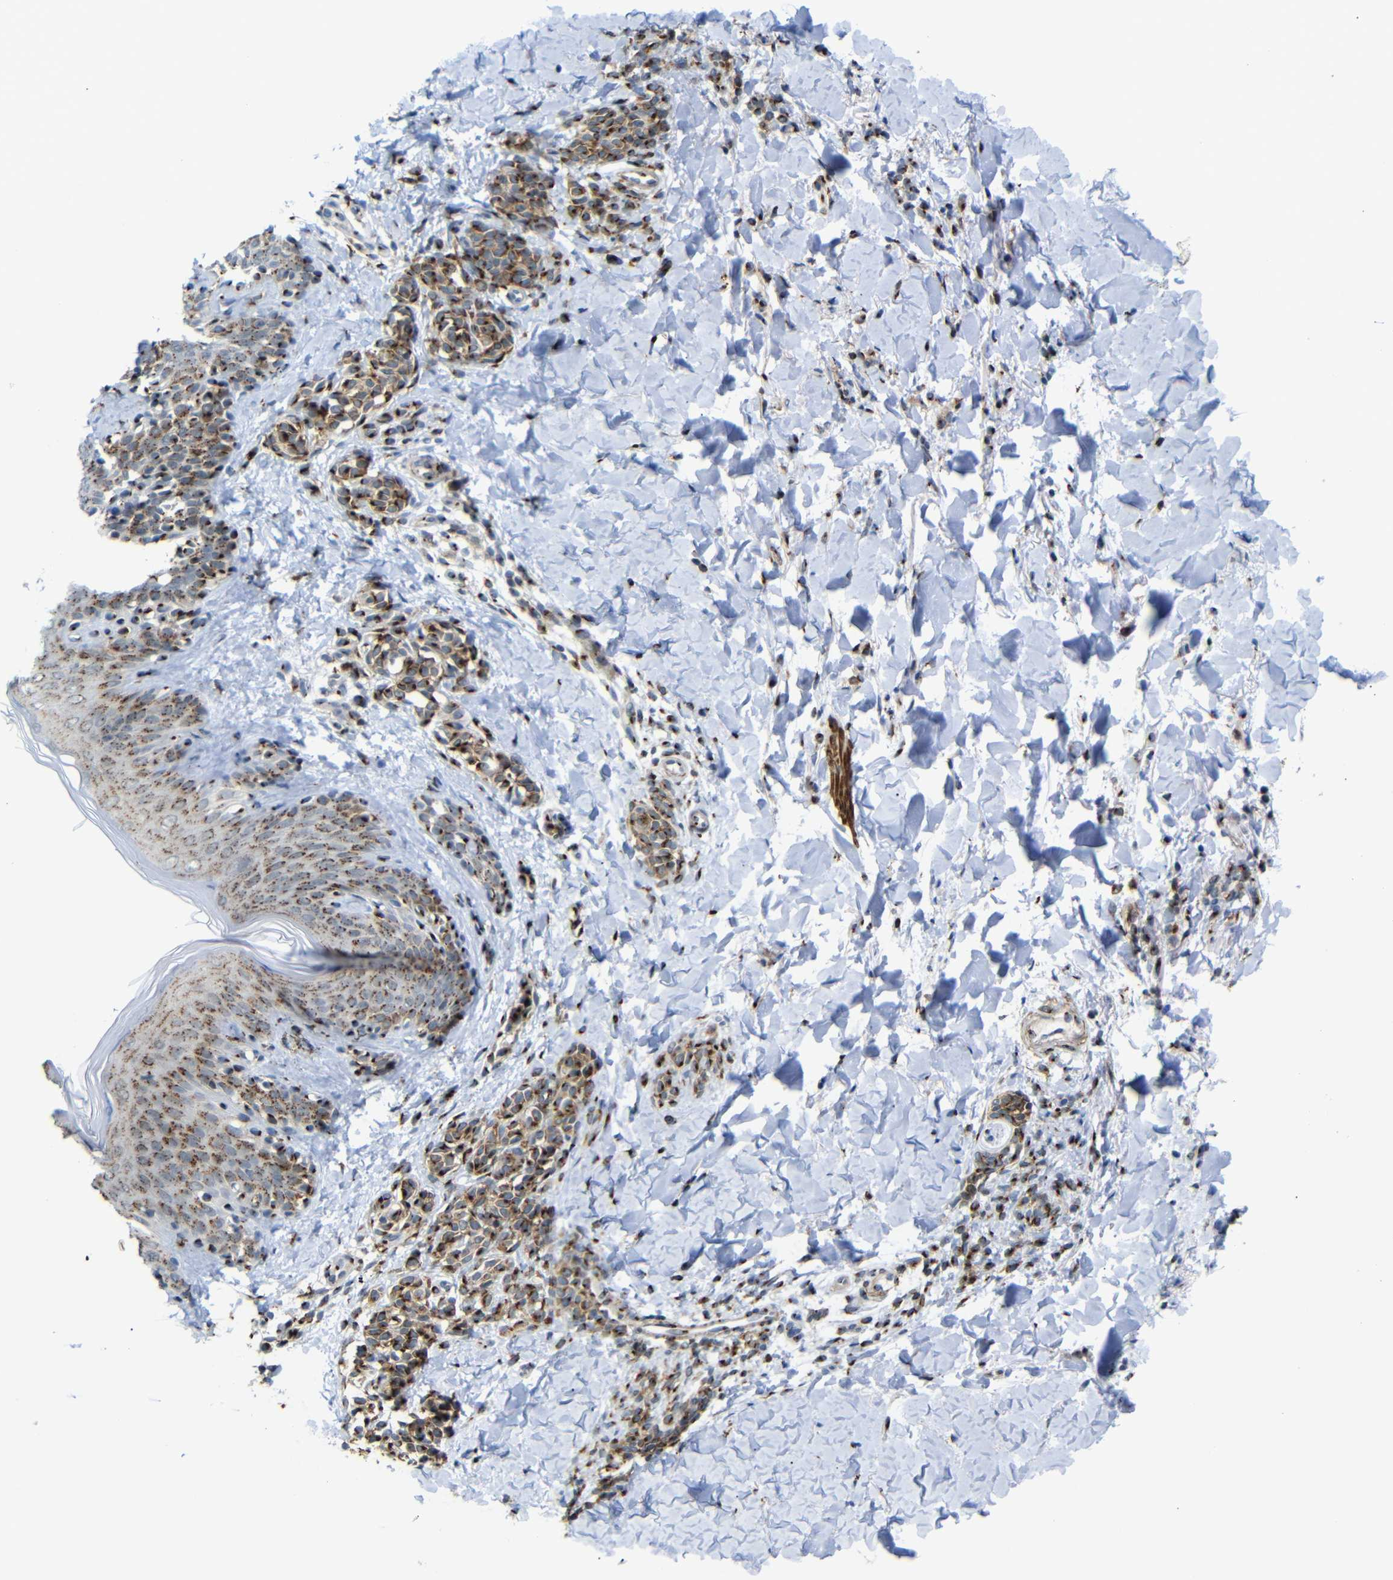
{"staining": {"intensity": "moderate", "quantity": ">75%", "location": "cytoplasmic/membranous"}, "tissue": "skin", "cell_type": "Fibroblasts", "image_type": "normal", "snomed": [{"axis": "morphology", "description": "Normal tissue, NOS"}, {"axis": "topography", "description": "Skin"}], "caption": "This micrograph displays immunohistochemistry staining of unremarkable skin, with medium moderate cytoplasmic/membranous staining in about >75% of fibroblasts.", "gene": "TGOLN2", "patient": {"sex": "male", "age": 16}}